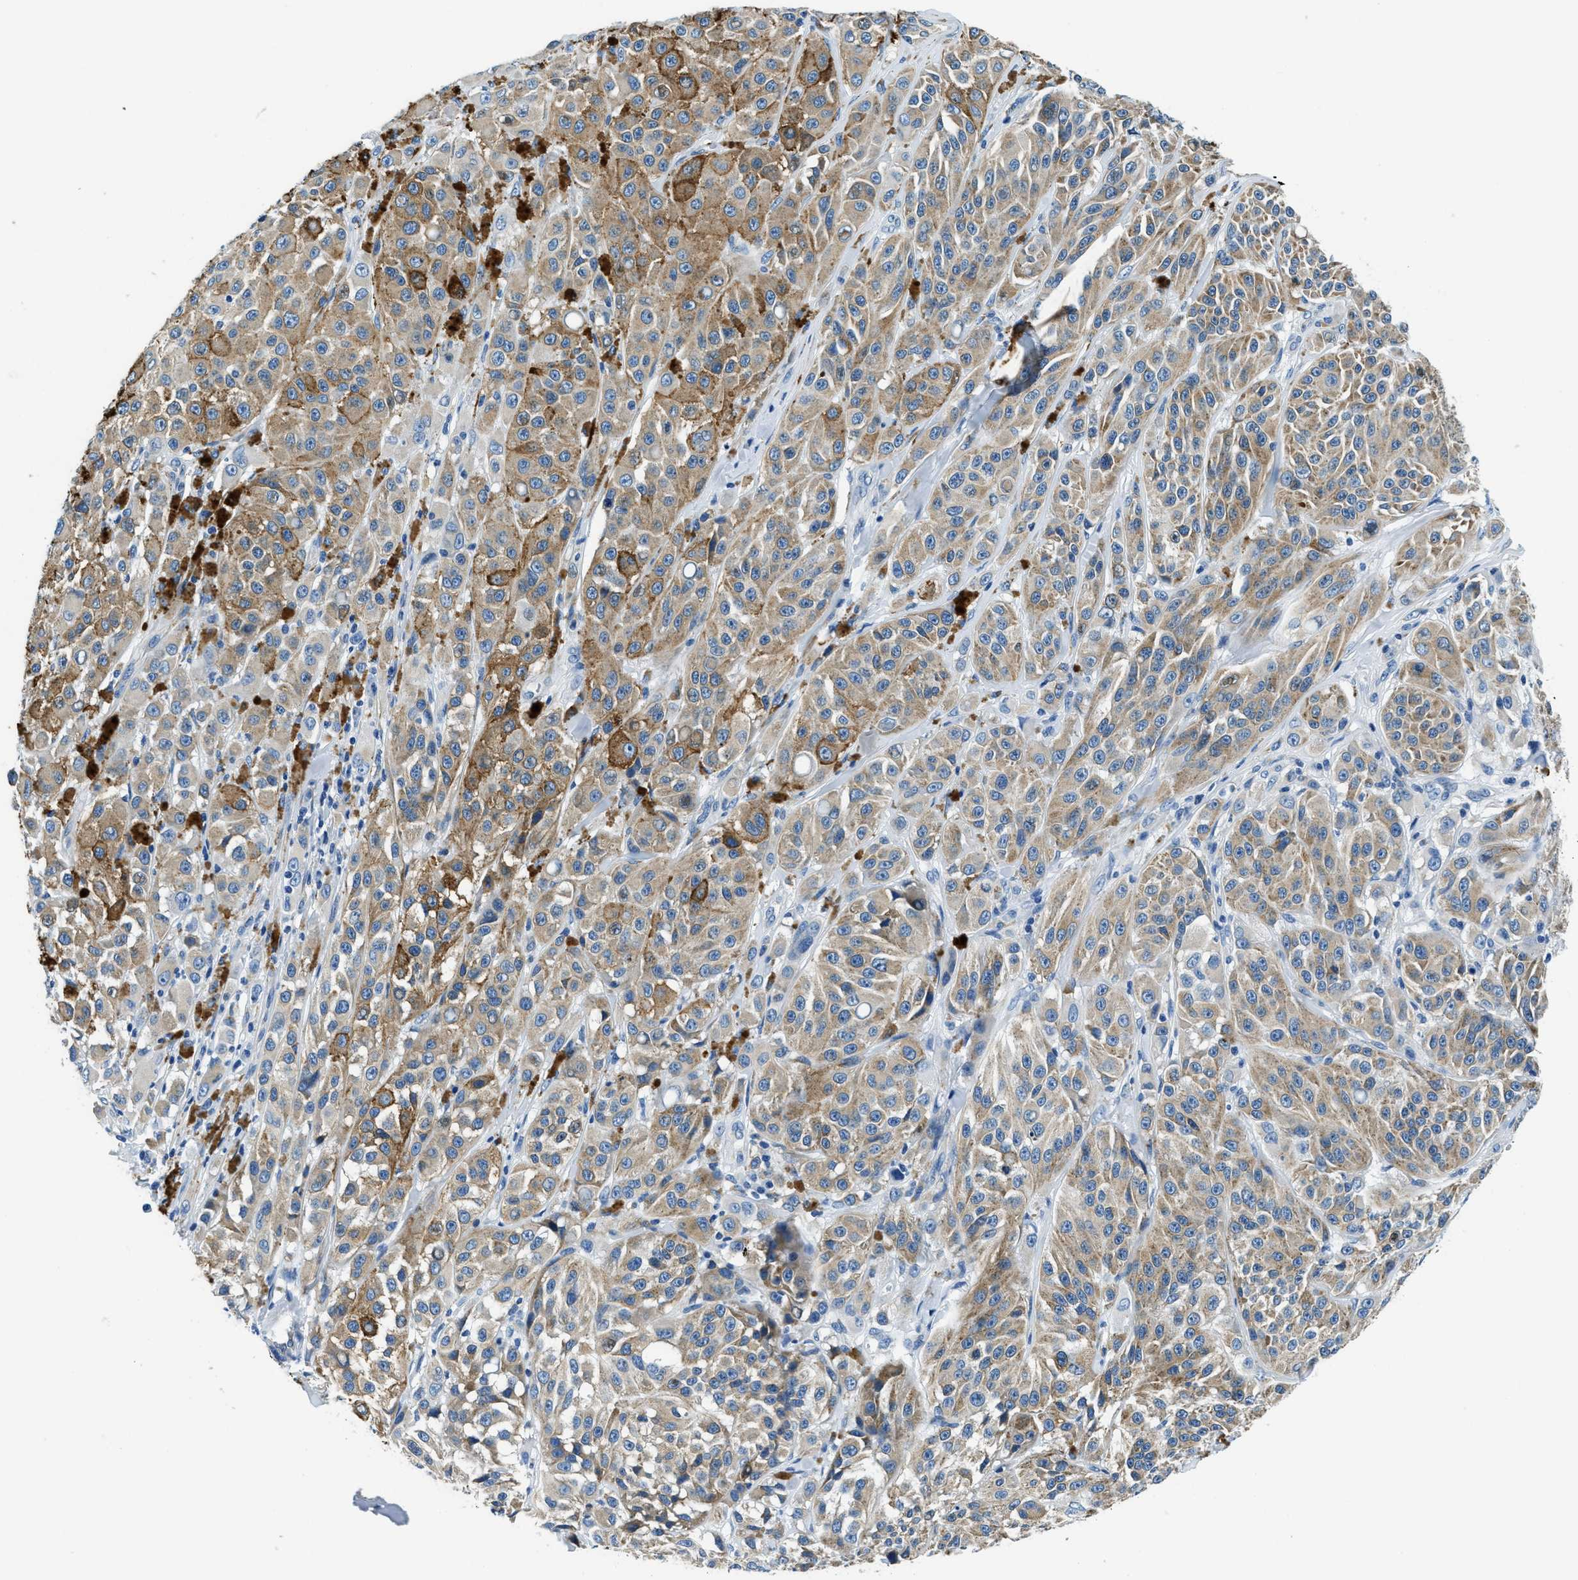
{"staining": {"intensity": "moderate", "quantity": ">75%", "location": "cytoplasmic/membranous"}, "tissue": "melanoma", "cell_type": "Tumor cells", "image_type": "cancer", "snomed": [{"axis": "morphology", "description": "Malignant melanoma, NOS"}, {"axis": "topography", "description": "Skin"}], "caption": "This image exhibits malignant melanoma stained with IHC to label a protein in brown. The cytoplasmic/membranous of tumor cells show moderate positivity for the protein. Nuclei are counter-stained blue.", "gene": "UBAC2", "patient": {"sex": "male", "age": 84}}